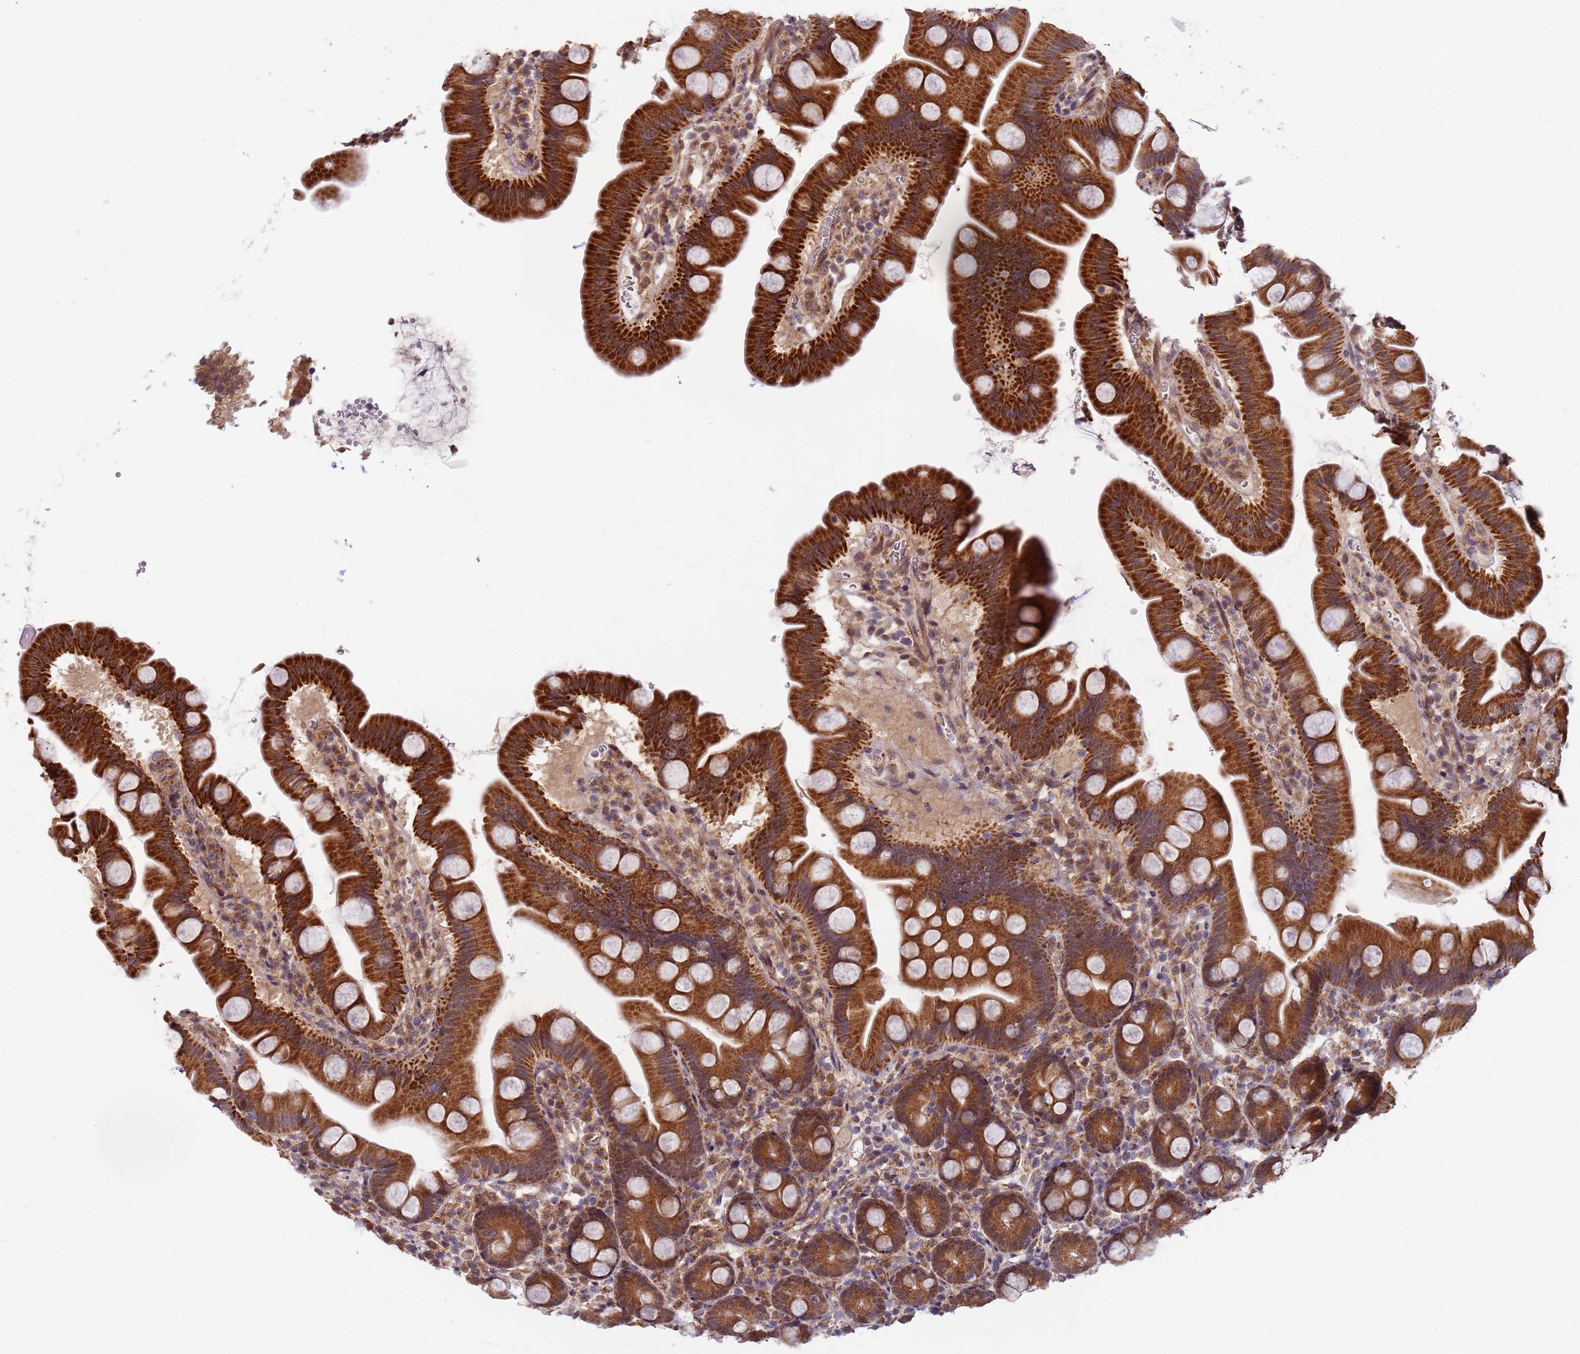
{"staining": {"intensity": "strong", "quantity": ">75%", "location": "cytoplasmic/membranous"}, "tissue": "small intestine", "cell_type": "Glandular cells", "image_type": "normal", "snomed": [{"axis": "morphology", "description": "Normal tissue, NOS"}, {"axis": "topography", "description": "Small intestine"}], "caption": "Approximately >75% of glandular cells in unremarkable human small intestine show strong cytoplasmic/membranous protein staining as visualized by brown immunohistochemical staining.", "gene": "RAPGEF3", "patient": {"sex": "female", "age": 68}}